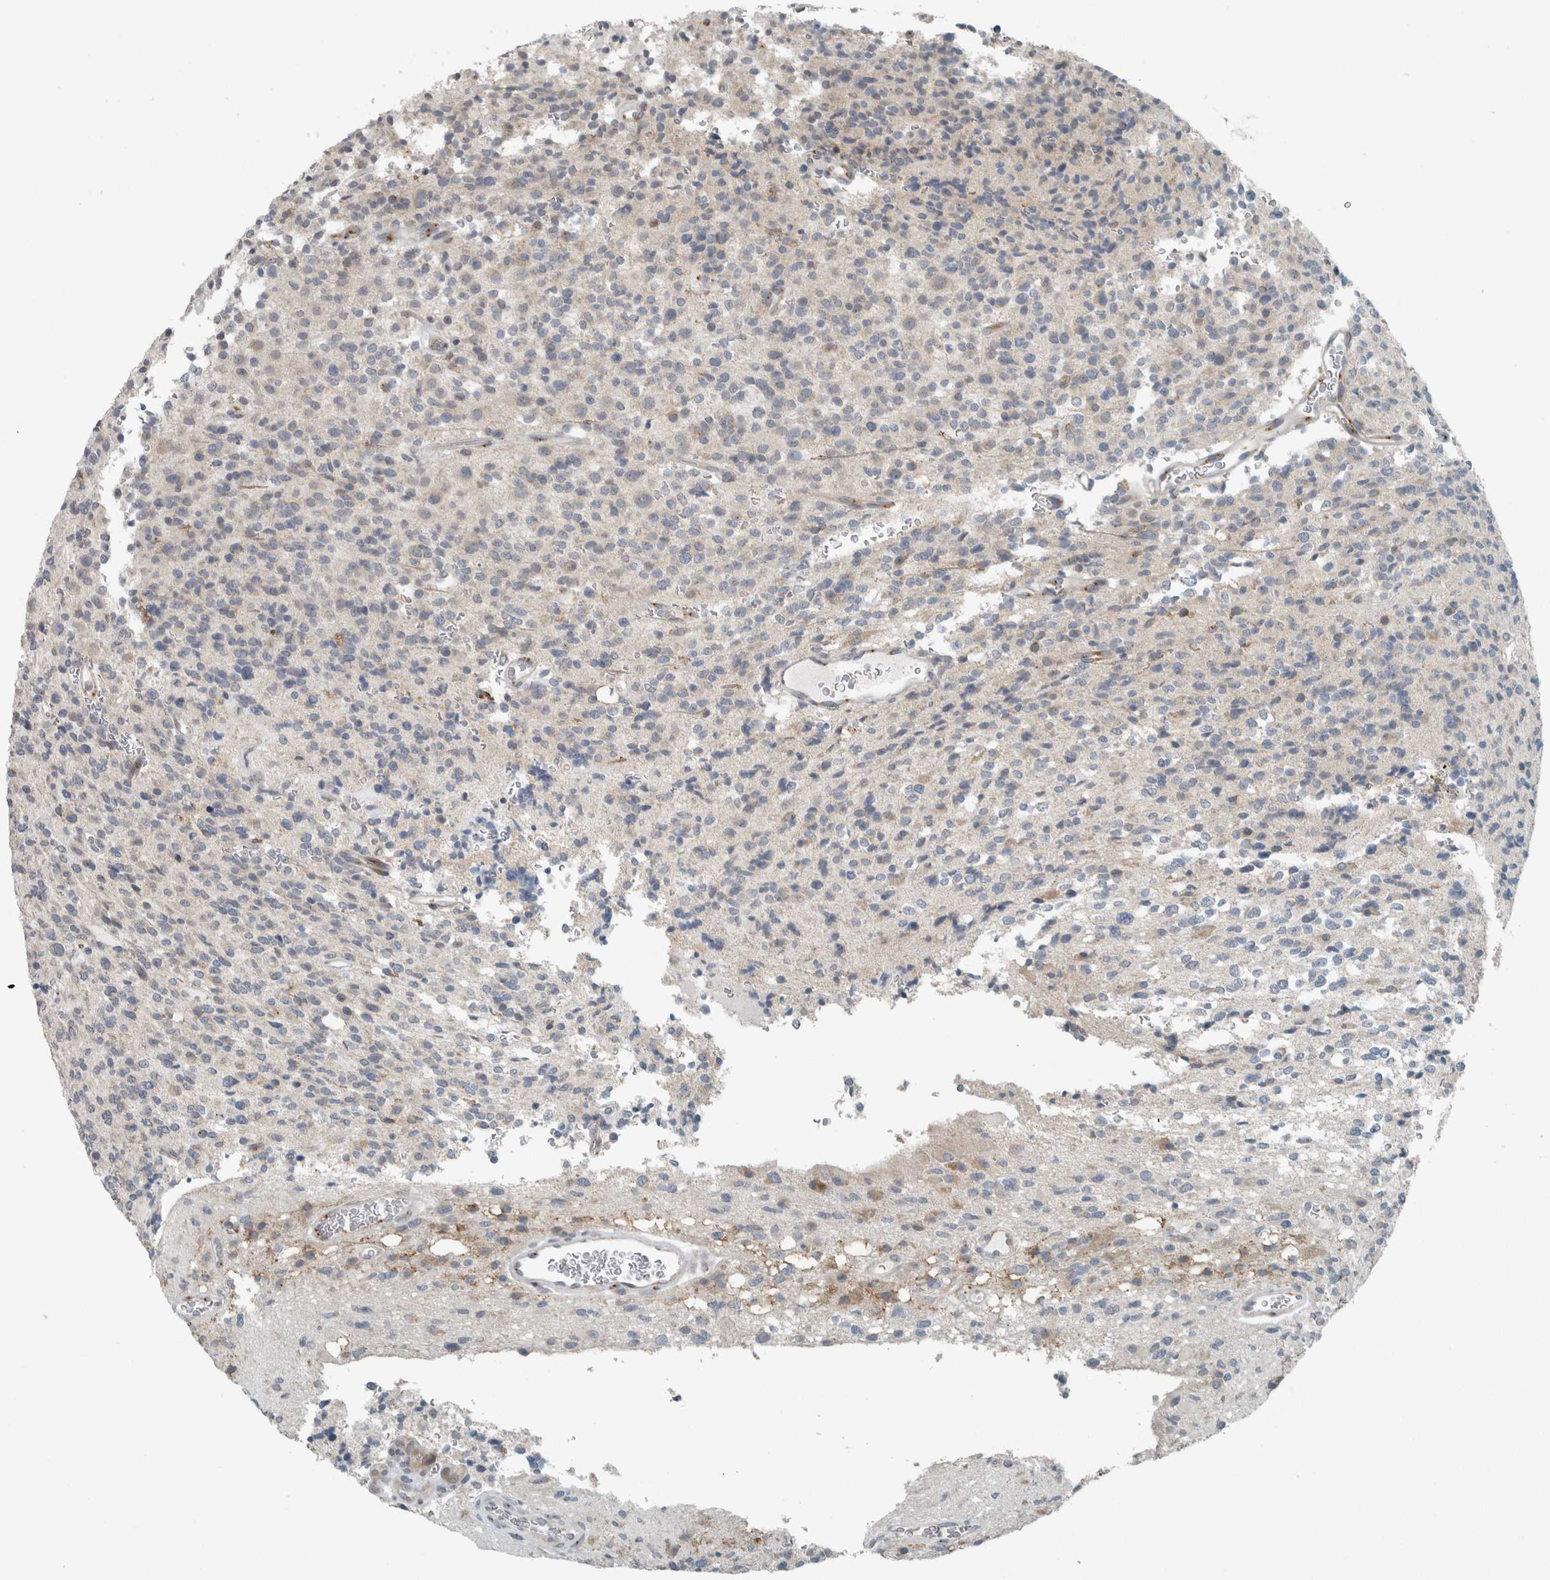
{"staining": {"intensity": "negative", "quantity": "none", "location": "none"}, "tissue": "glioma", "cell_type": "Tumor cells", "image_type": "cancer", "snomed": [{"axis": "morphology", "description": "Glioma, malignant, High grade"}, {"axis": "topography", "description": "Brain"}], "caption": "Tumor cells show no significant positivity in glioma.", "gene": "KIF1C", "patient": {"sex": "male", "age": 34}}